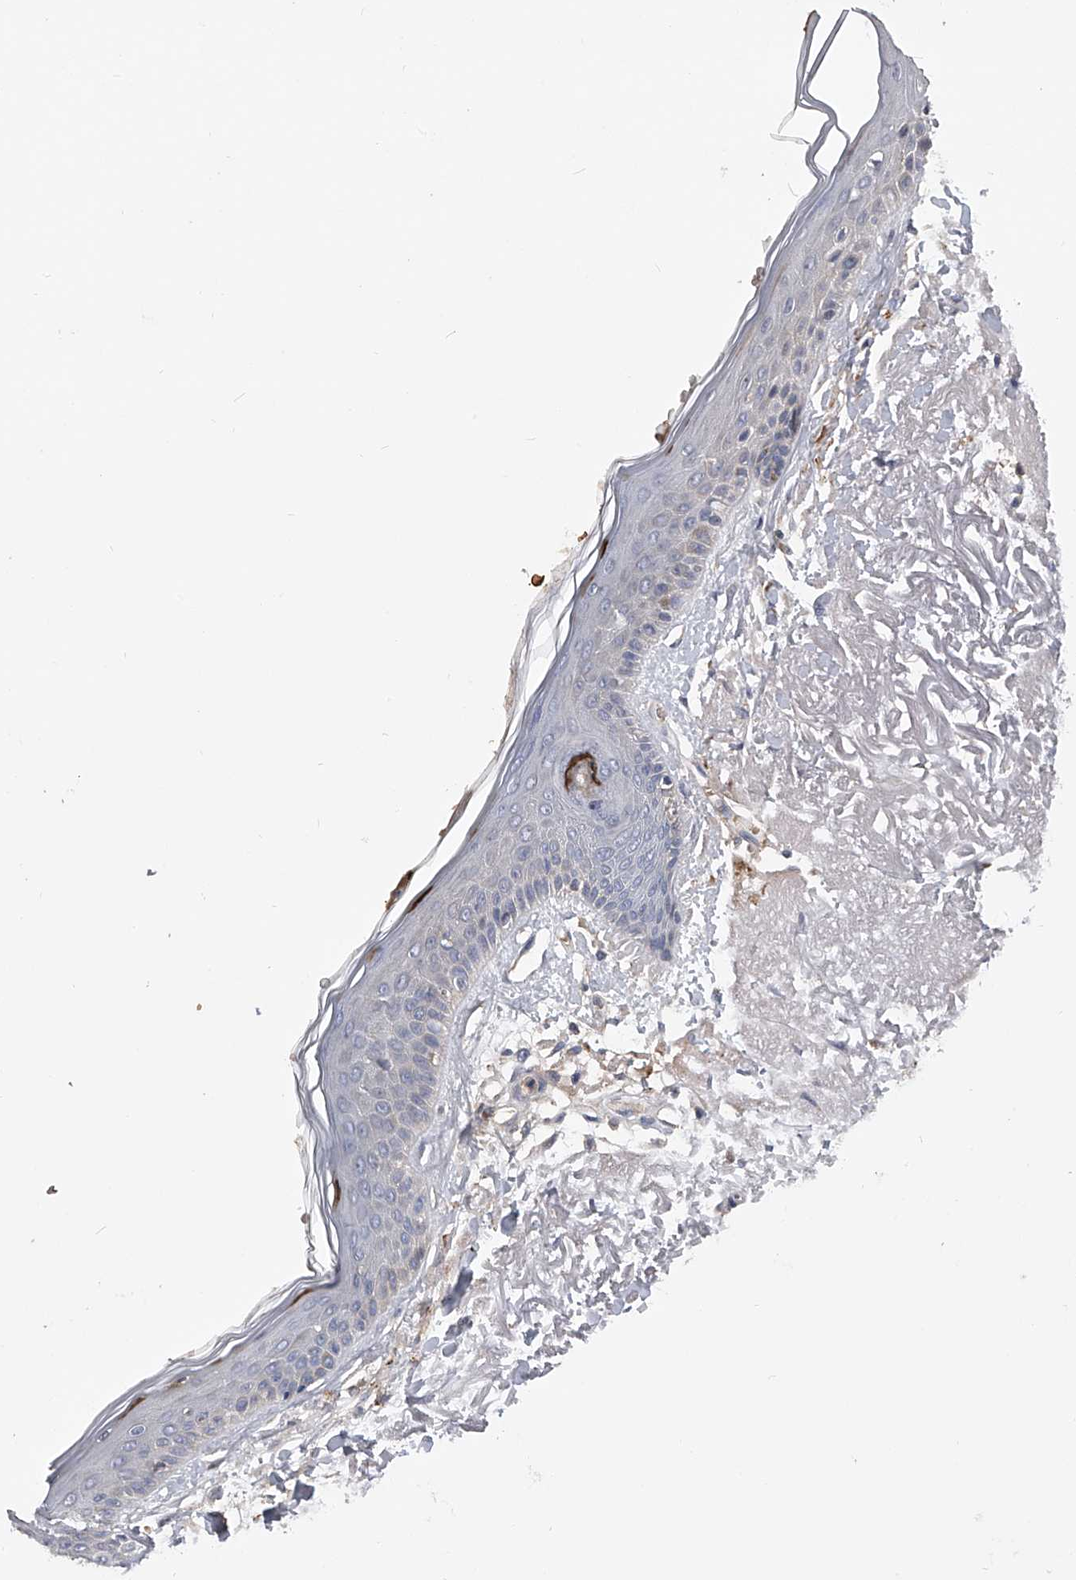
{"staining": {"intensity": "negative", "quantity": "none", "location": "none"}, "tissue": "skin", "cell_type": "Fibroblasts", "image_type": "normal", "snomed": [{"axis": "morphology", "description": "Normal tissue, NOS"}, {"axis": "topography", "description": "Skin"}, {"axis": "topography", "description": "Skeletal muscle"}], "caption": "Skin stained for a protein using IHC displays no expression fibroblasts.", "gene": "MDN1", "patient": {"sex": "male", "age": 83}}